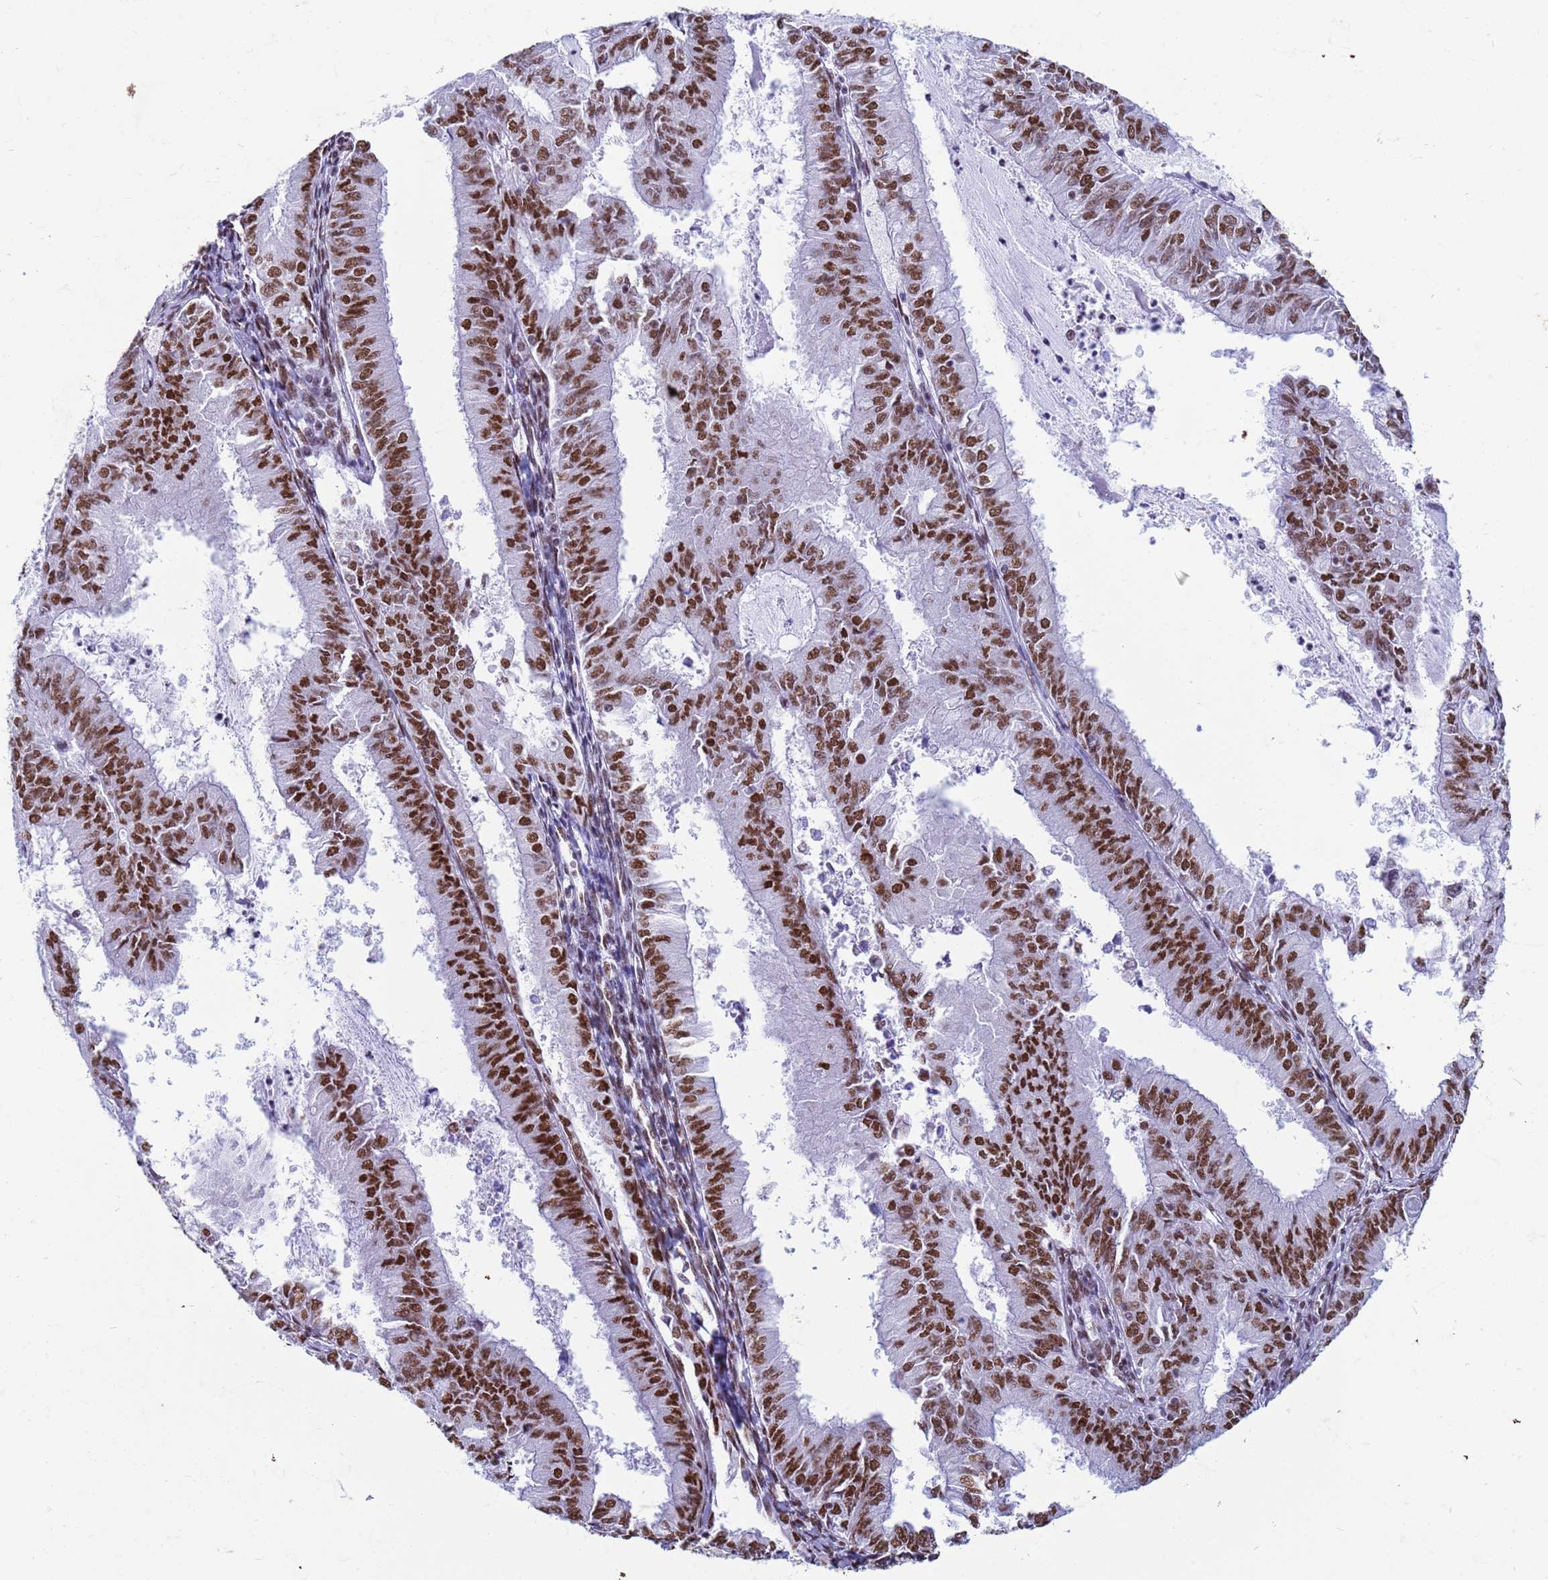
{"staining": {"intensity": "strong", "quantity": ">75%", "location": "nuclear"}, "tissue": "endometrial cancer", "cell_type": "Tumor cells", "image_type": "cancer", "snomed": [{"axis": "morphology", "description": "Adenocarcinoma, NOS"}, {"axis": "topography", "description": "Endometrium"}], "caption": "Human endometrial adenocarcinoma stained with a brown dye displays strong nuclear positive positivity in about >75% of tumor cells.", "gene": "FAM170B", "patient": {"sex": "female", "age": 57}}